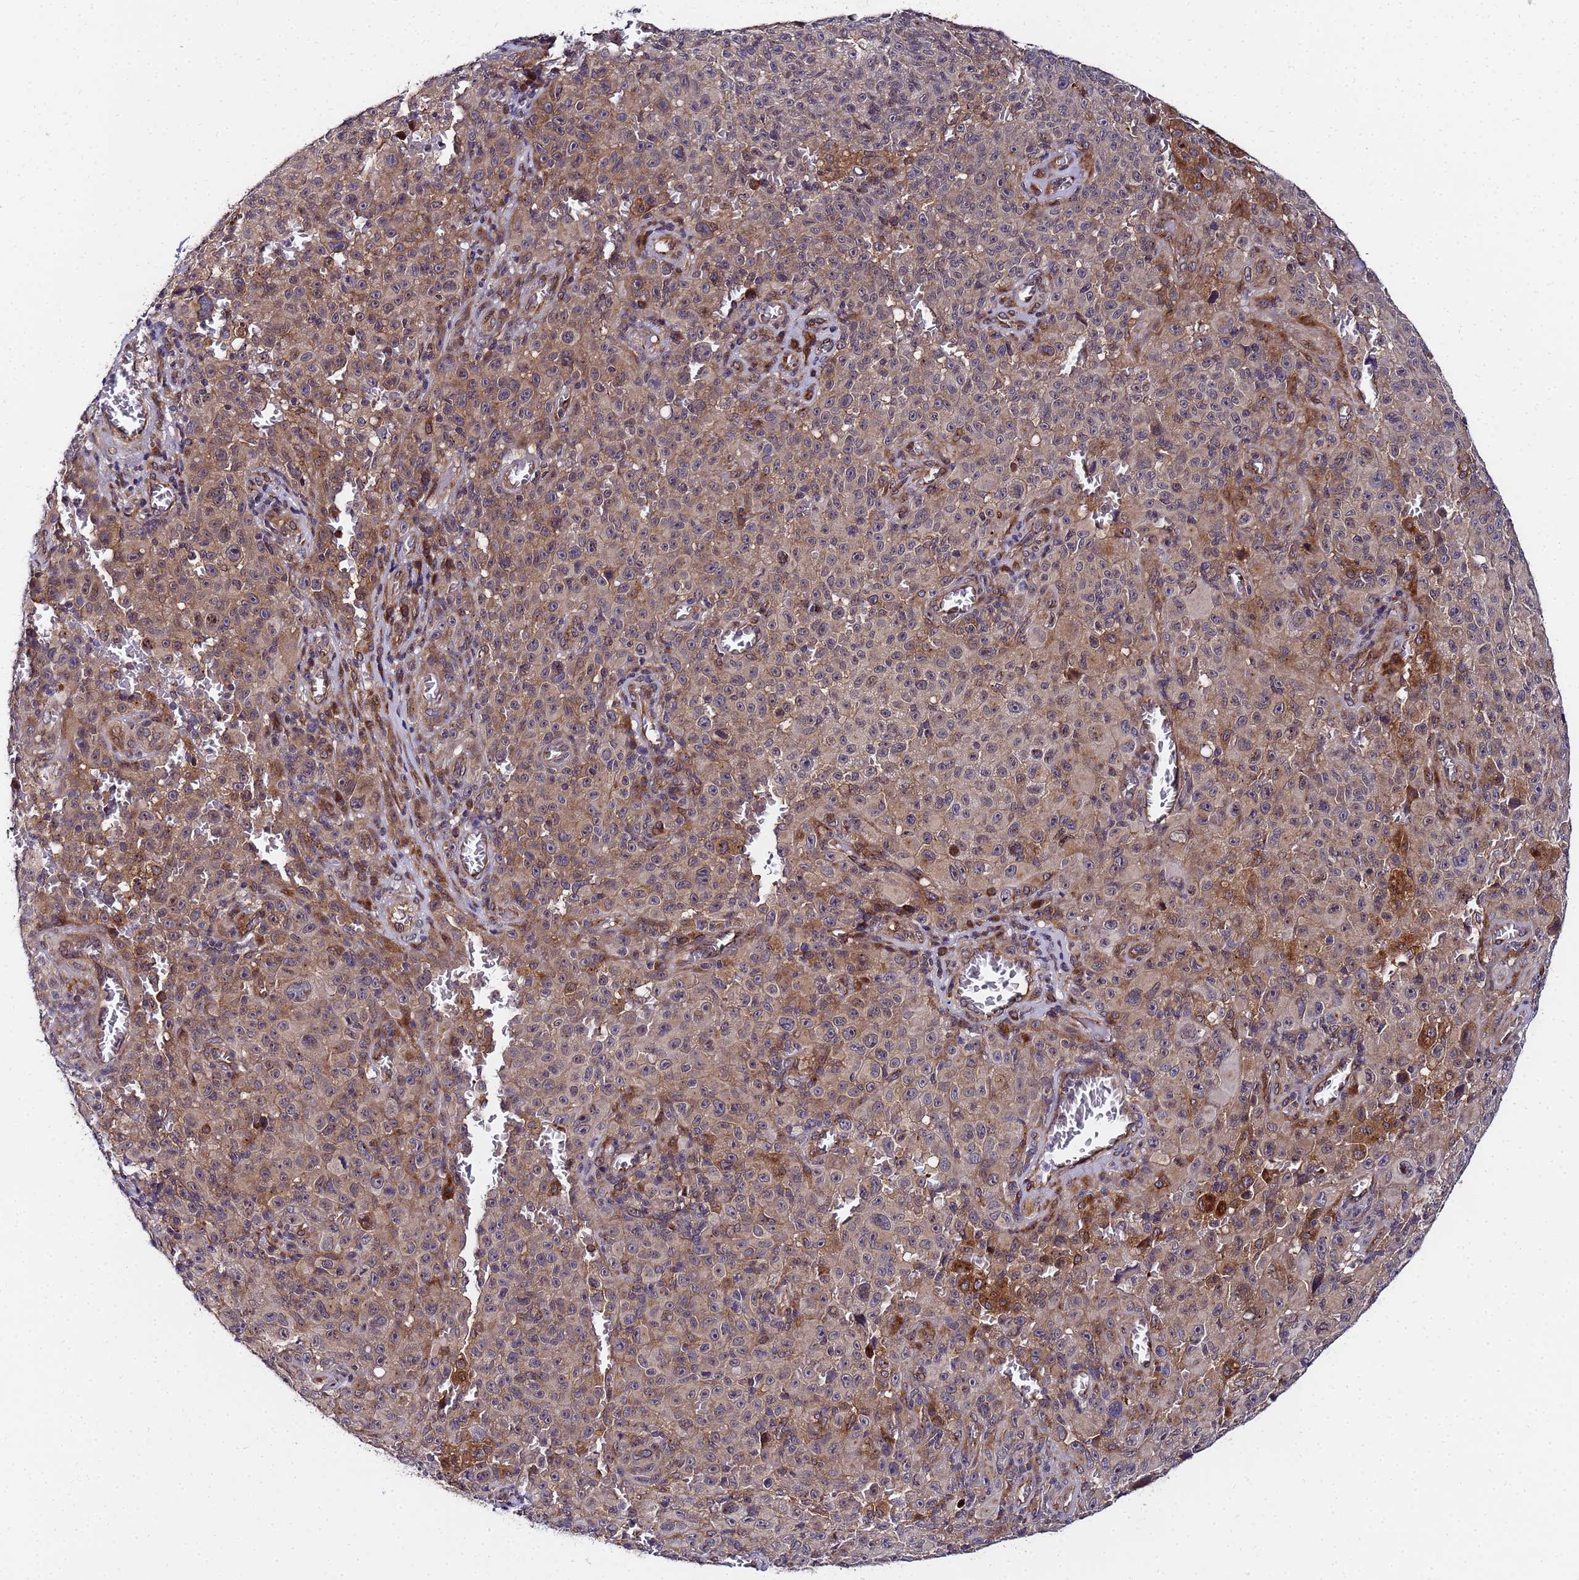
{"staining": {"intensity": "weak", "quantity": ">75%", "location": "cytoplasmic/membranous"}, "tissue": "melanoma", "cell_type": "Tumor cells", "image_type": "cancer", "snomed": [{"axis": "morphology", "description": "Malignant melanoma, NOS"}, {"axis": "topography", "description": "Skin"}], "caption": "Malignant melanoma stained with a brown dye displays weak cytoplasmic/membranous positive staining in approximately >75% of tumor cells.", "gene": "UNC93B1", "patient": {"sex": "female", "age": 82}}